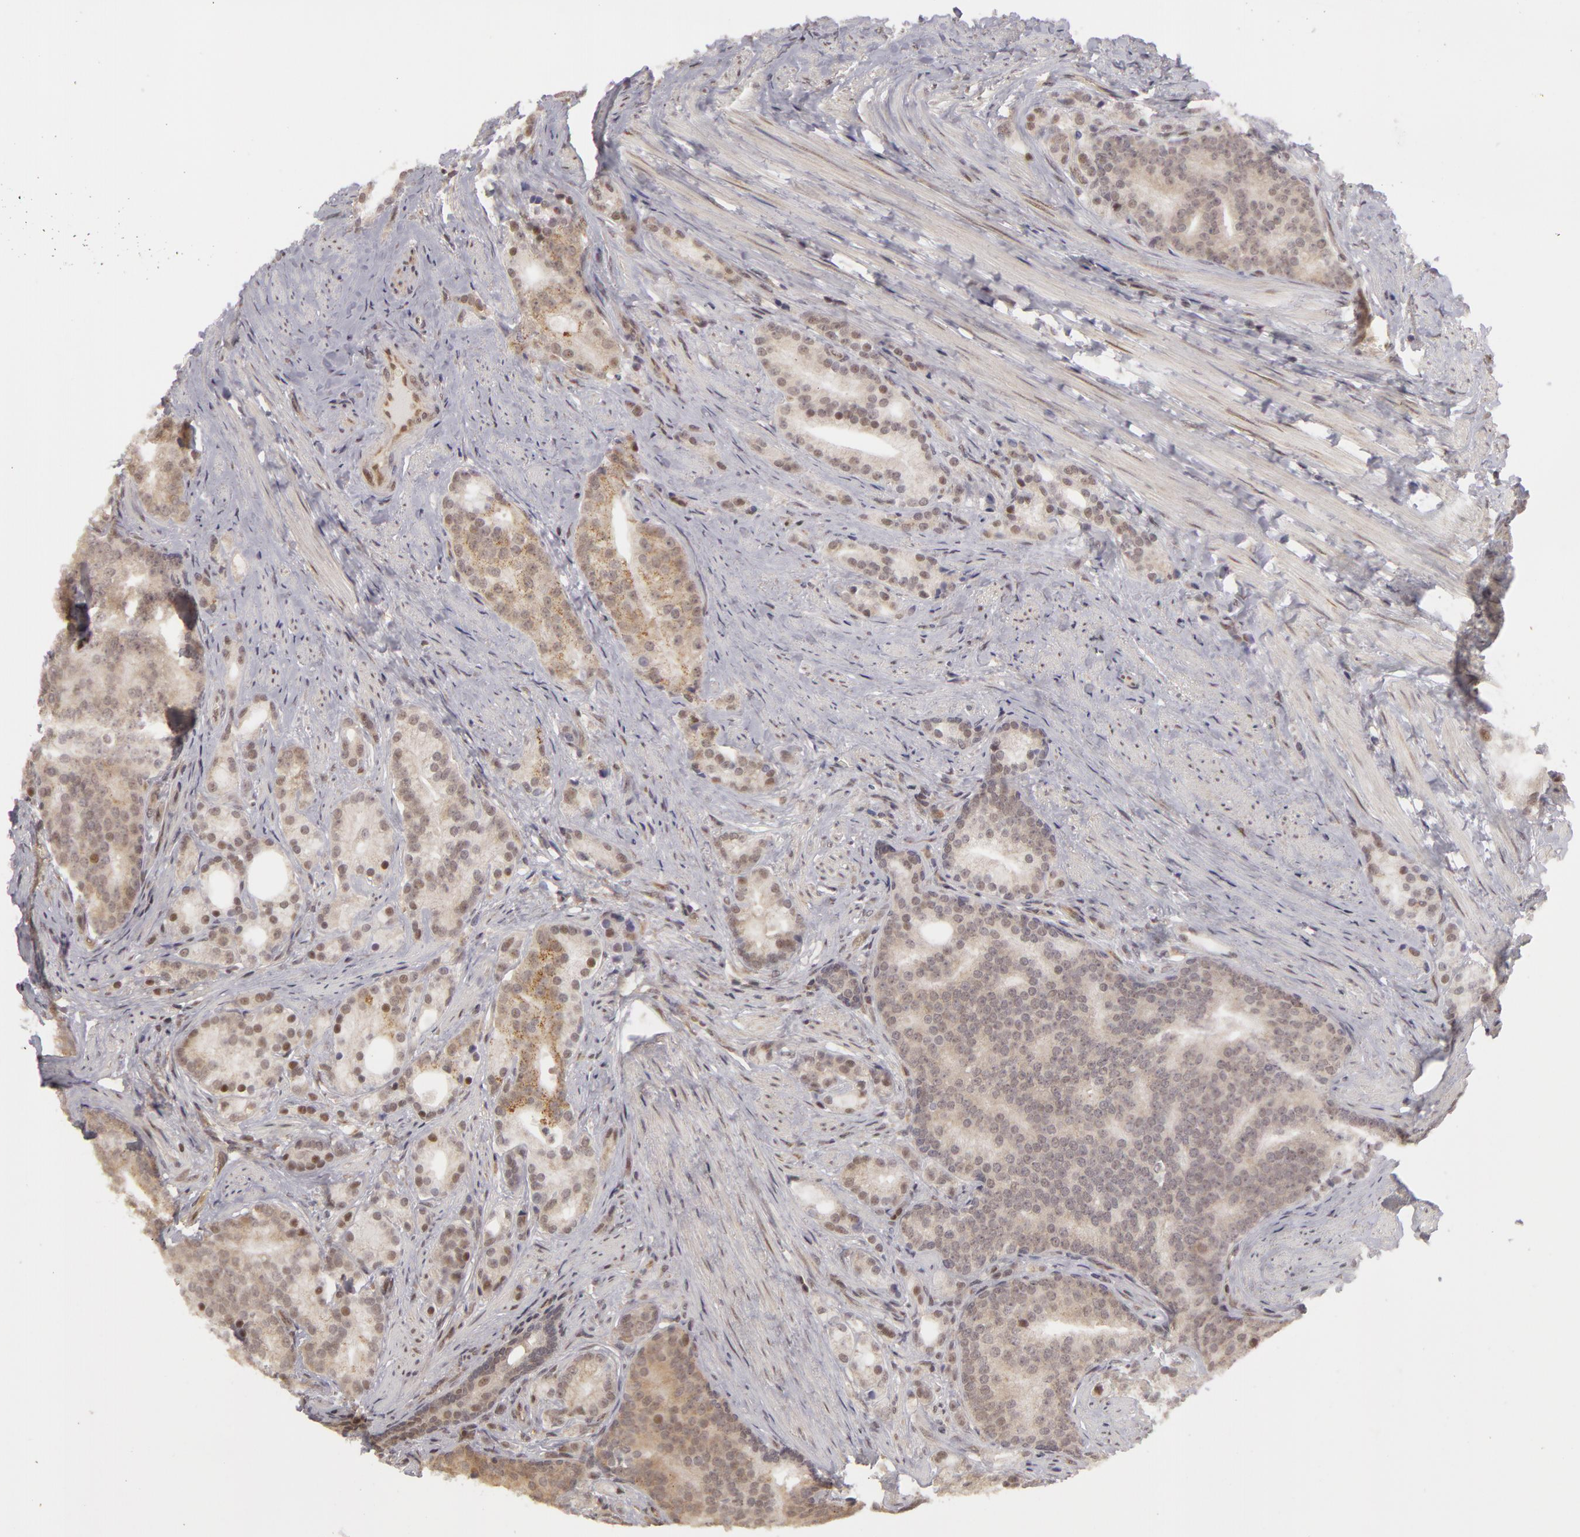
{"staining": {"intensity": "weak", "quantity": "25%-75%", "location": "cytoplasmic/membranous"}, "tissue": "prostate cancer", "cell_type": "Tumor cells", "image_type": "cancer", "snomed": [{"axis": "morphology", "description": "Adenocarcinoma, Low grade"}, {"axis": "topography", "description": "Prostate"}], "caption": "Adenocarcinoma (low-grade) (prostate) stained with IHC displays weak cytoplasmic/membranous positivity in about 25%-75% of tumor cells.", "gene": "ZNF133", "patient": {"sex": "male", "age": 71}}